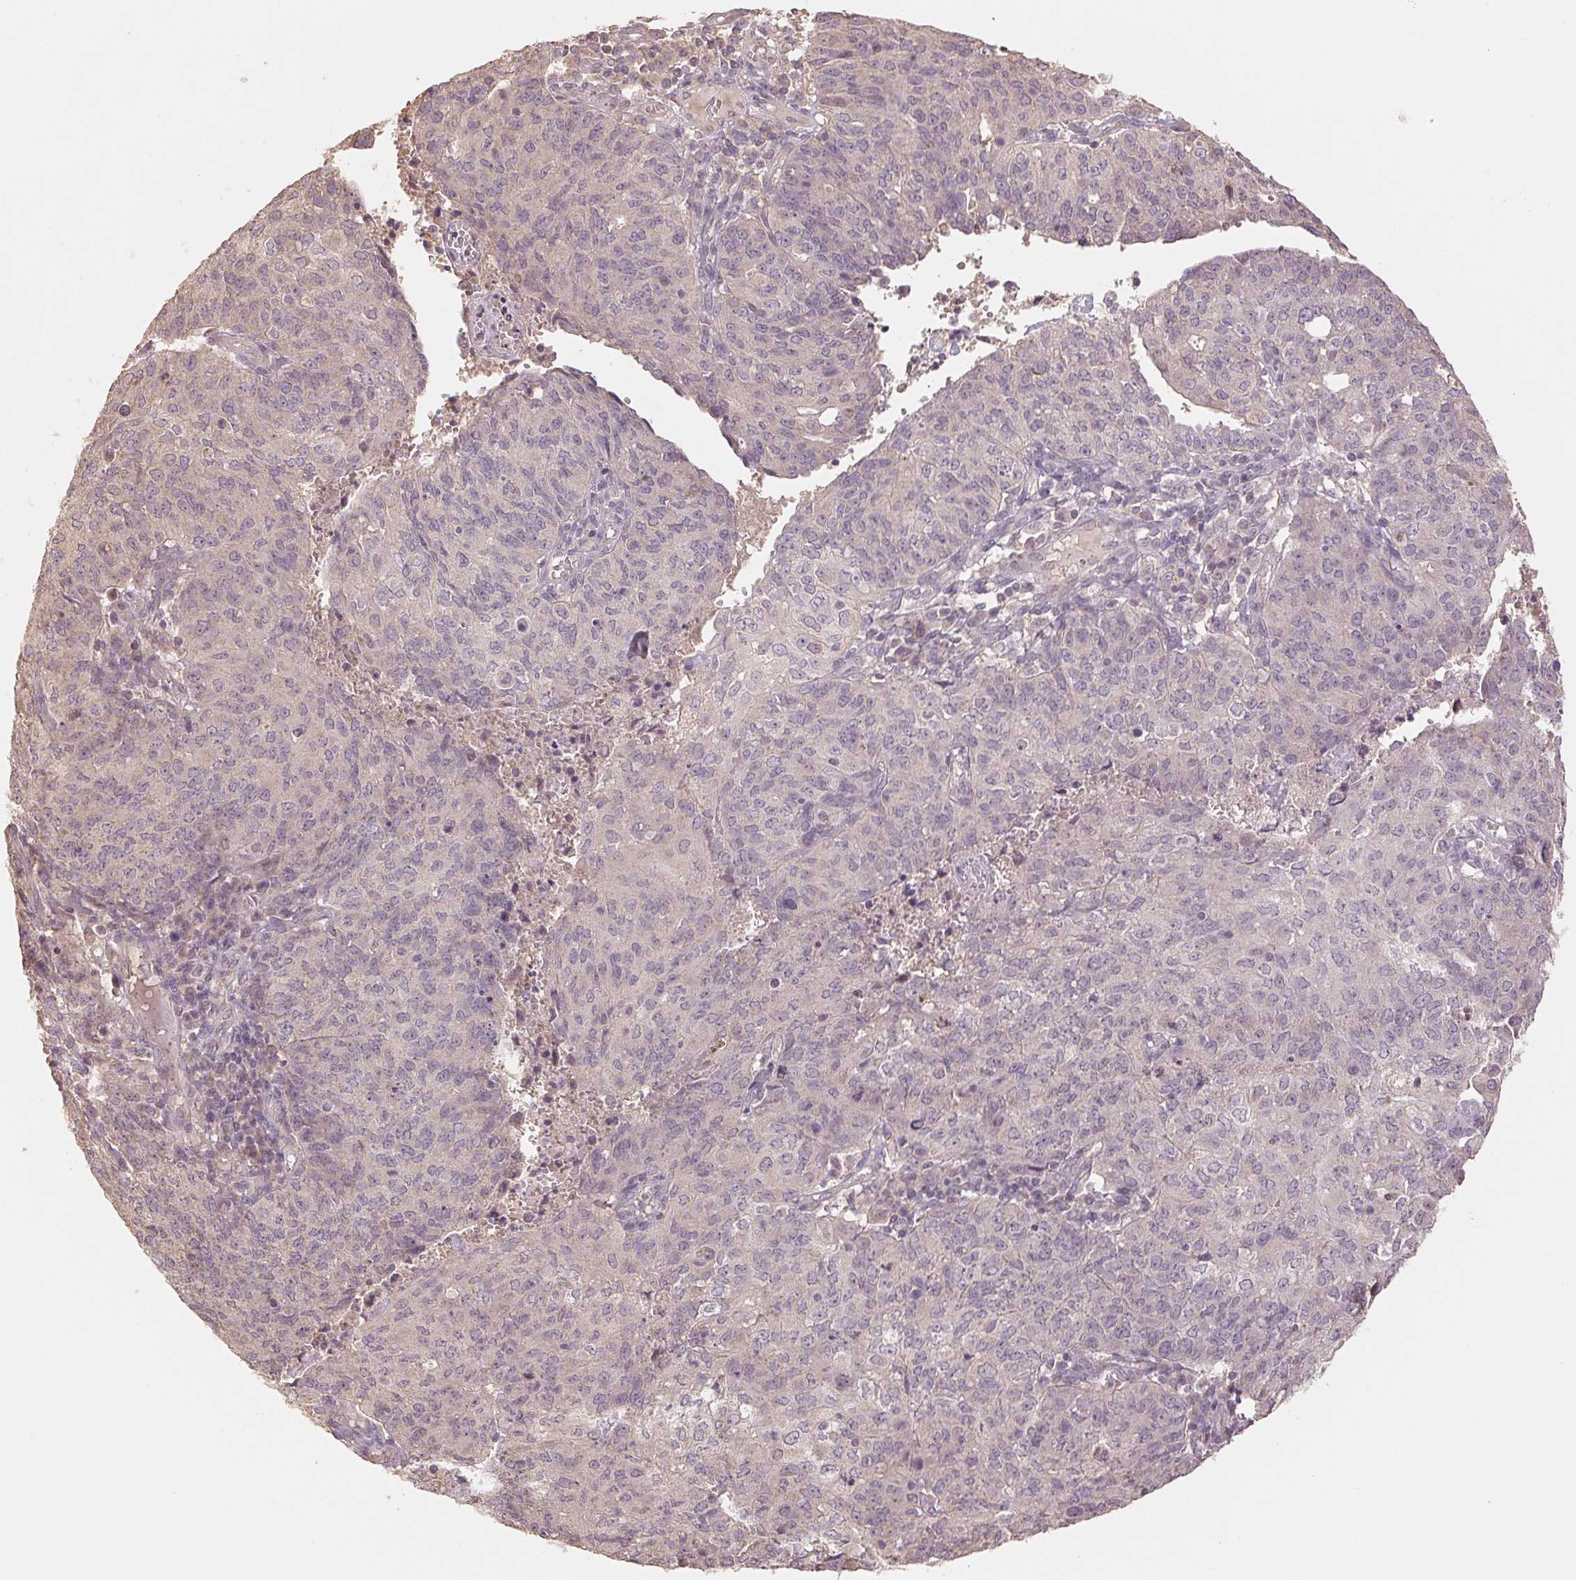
{"staining": {"intensity": "negative", "quantity": "none", "location": "none"}, "tissue": "endometrial cancer", "cell_type": "Tumor cells", "image_type": "cancer", "snomed": [{"axis": "morphology", "description": "Adenocarcinoma, NOS"}, {"axis": "topography", "description": "Endometrium"}], "caption": "Immunohistochemistry (IHC) photomicrograph of adenocarcinoma (endometrial) stained for a protein (brown), which reveals no positivity in tumor cells.", "gene": "COX14", "patient": {"sex": "female", "age": 82}}